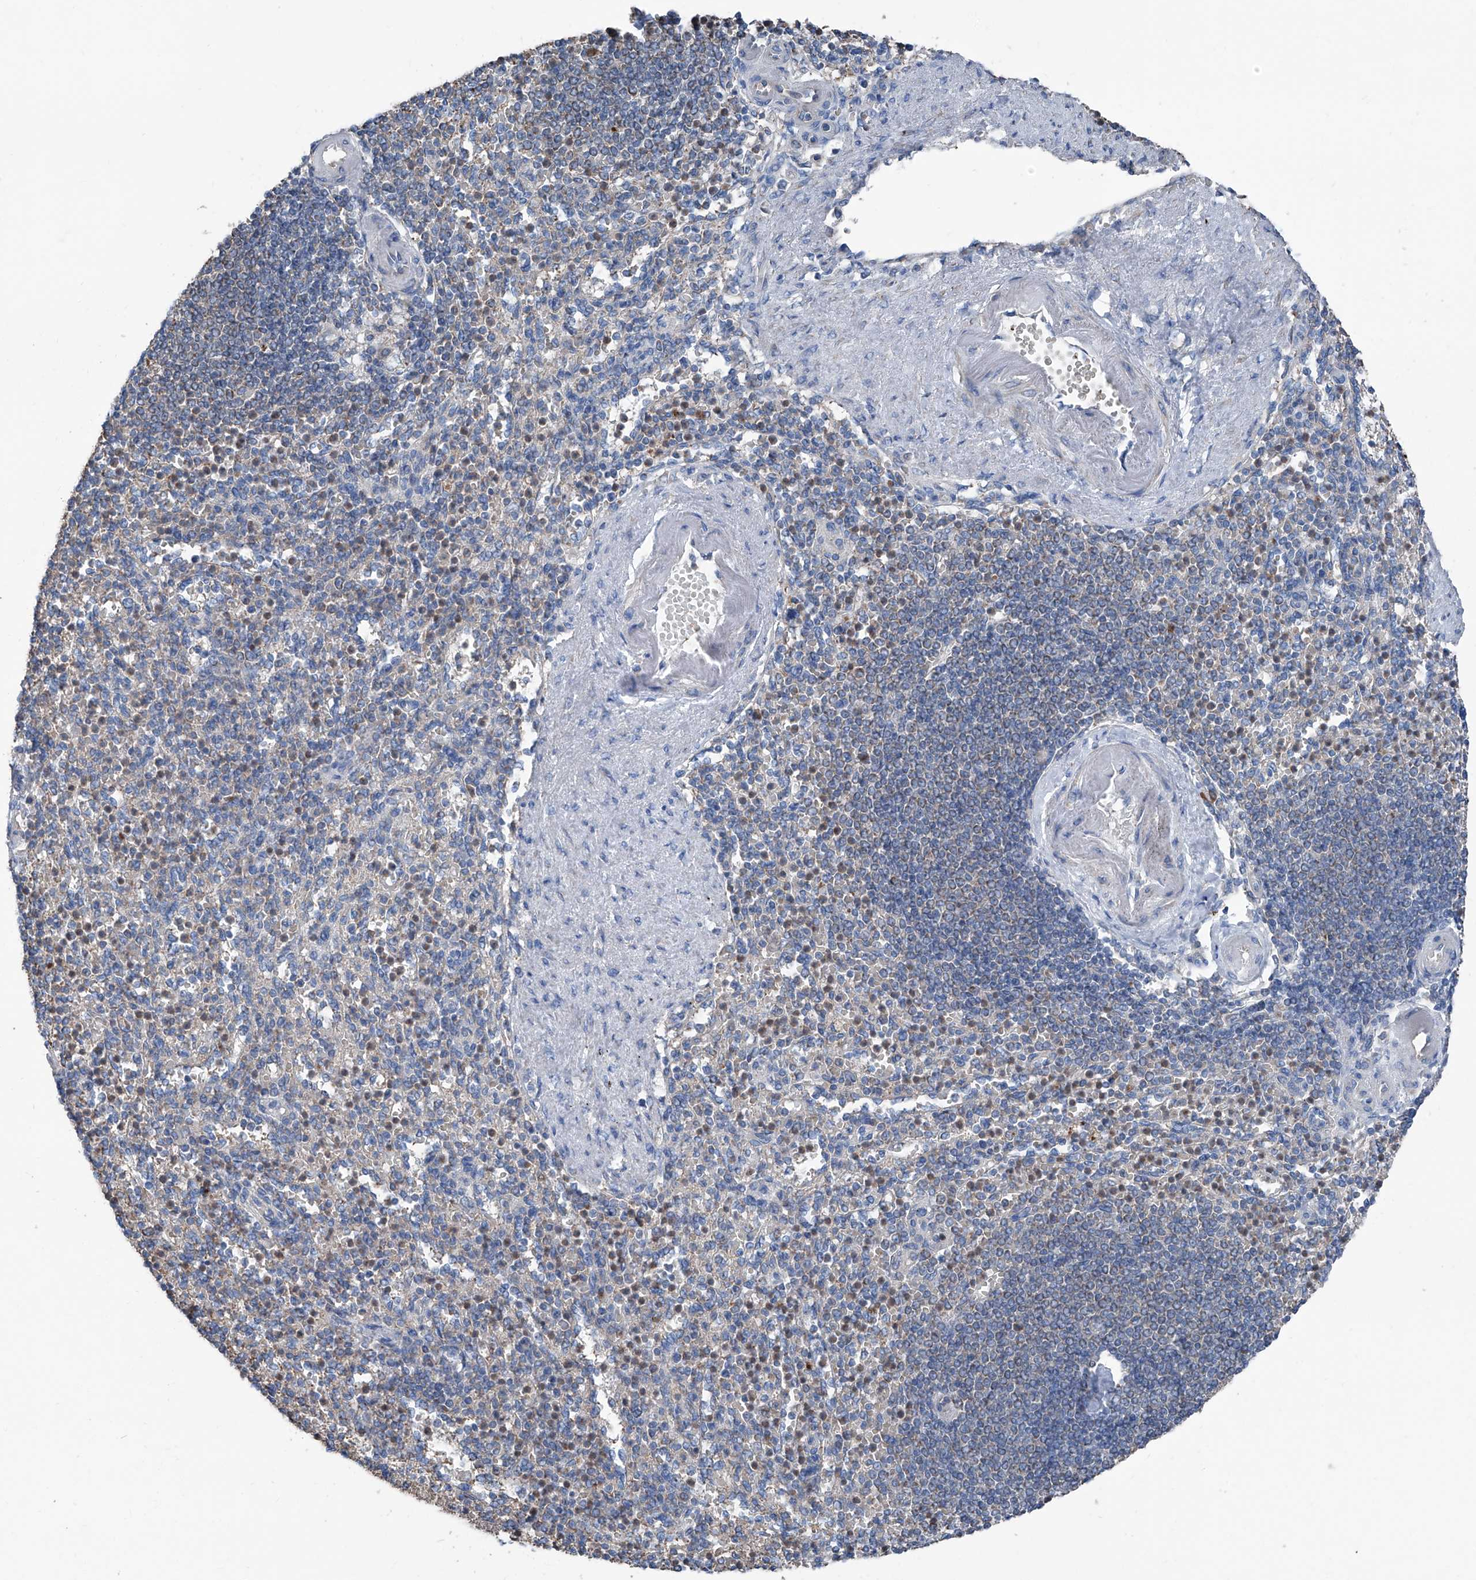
{"staining": {"intensity": "weak", "quantity": "25%-75%", "location": "cytoplasmic/membranous"}, "tissue": "spleen", "cell_type": "Cells in red pulp", "image_type": "normal", "snomed": [{"axis": "morphology", "description": "Normal tissue, NOS"}, {"axis": "topography", "description": "Spleen"}], "caption": "A high-resolution histopathology image shows immunohistochemistry staining of normal spleen, which displays weak cytoplasmic/membranous expression in about 25%-75% of cells in red pulp.", "gene": "GPAT3", "patient": {"sex": "female", "age": 74}}